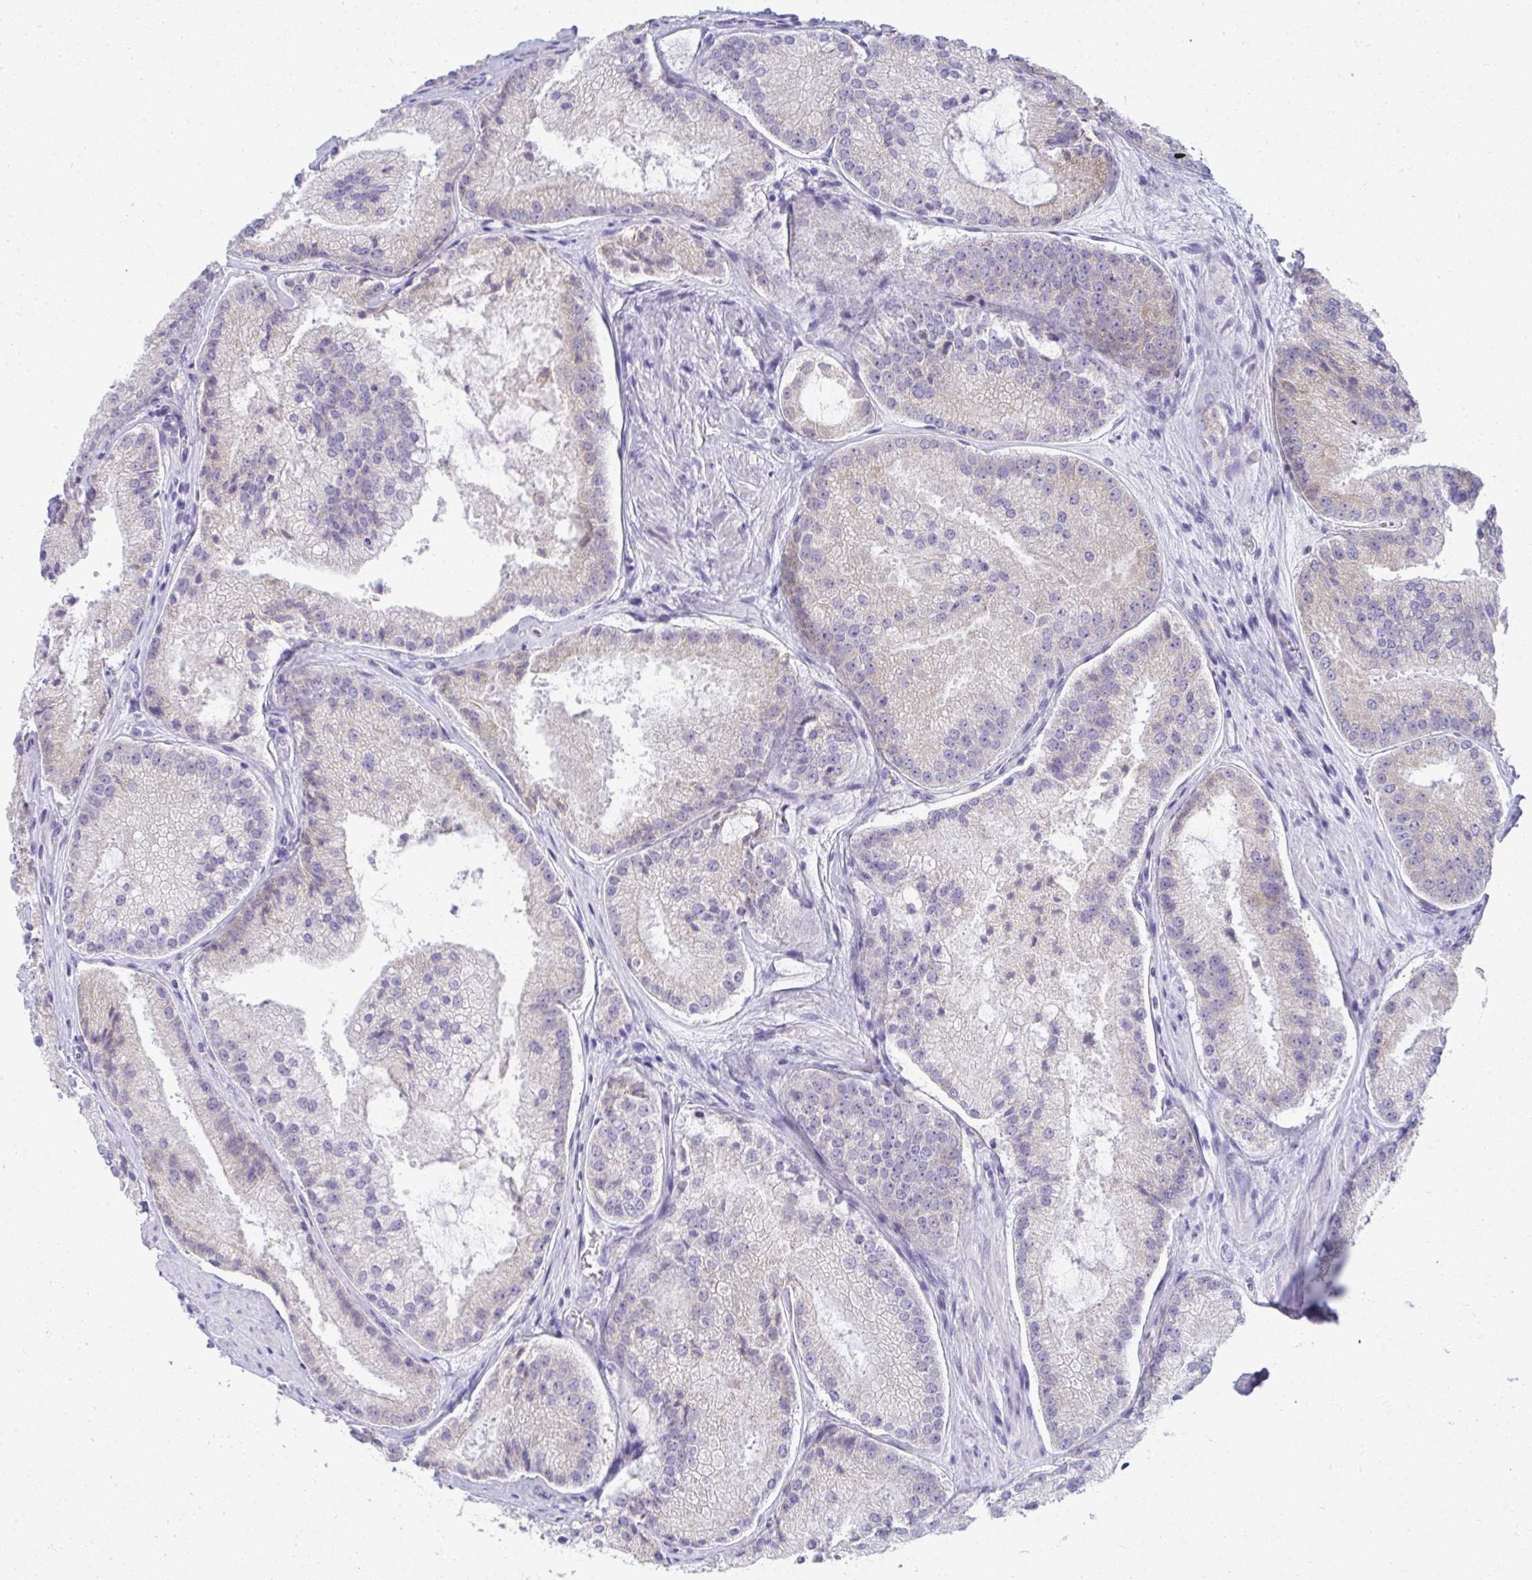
{"staining": {"intensity": "negative", "quantity": "none", "location": "none"}, "tissue": "prostate cancer", "cell_type": "Tumor cells", "image_type": "cancer", "snomed": [{"axis": "morphology", "description": "Adenocarcinoma, High grade"}, {"axis": "topography", "description": "Prostate"}], "caption": "Tumor cells show no significant protein positivity in prostate adenocarcinoma (high-grade). (Brightfield microscopy of DAB (3,3'-diaminobenzidine) IHC at high magnification).", "gene": "FASLG", "patient": {"sex": "male", "age": 73}}